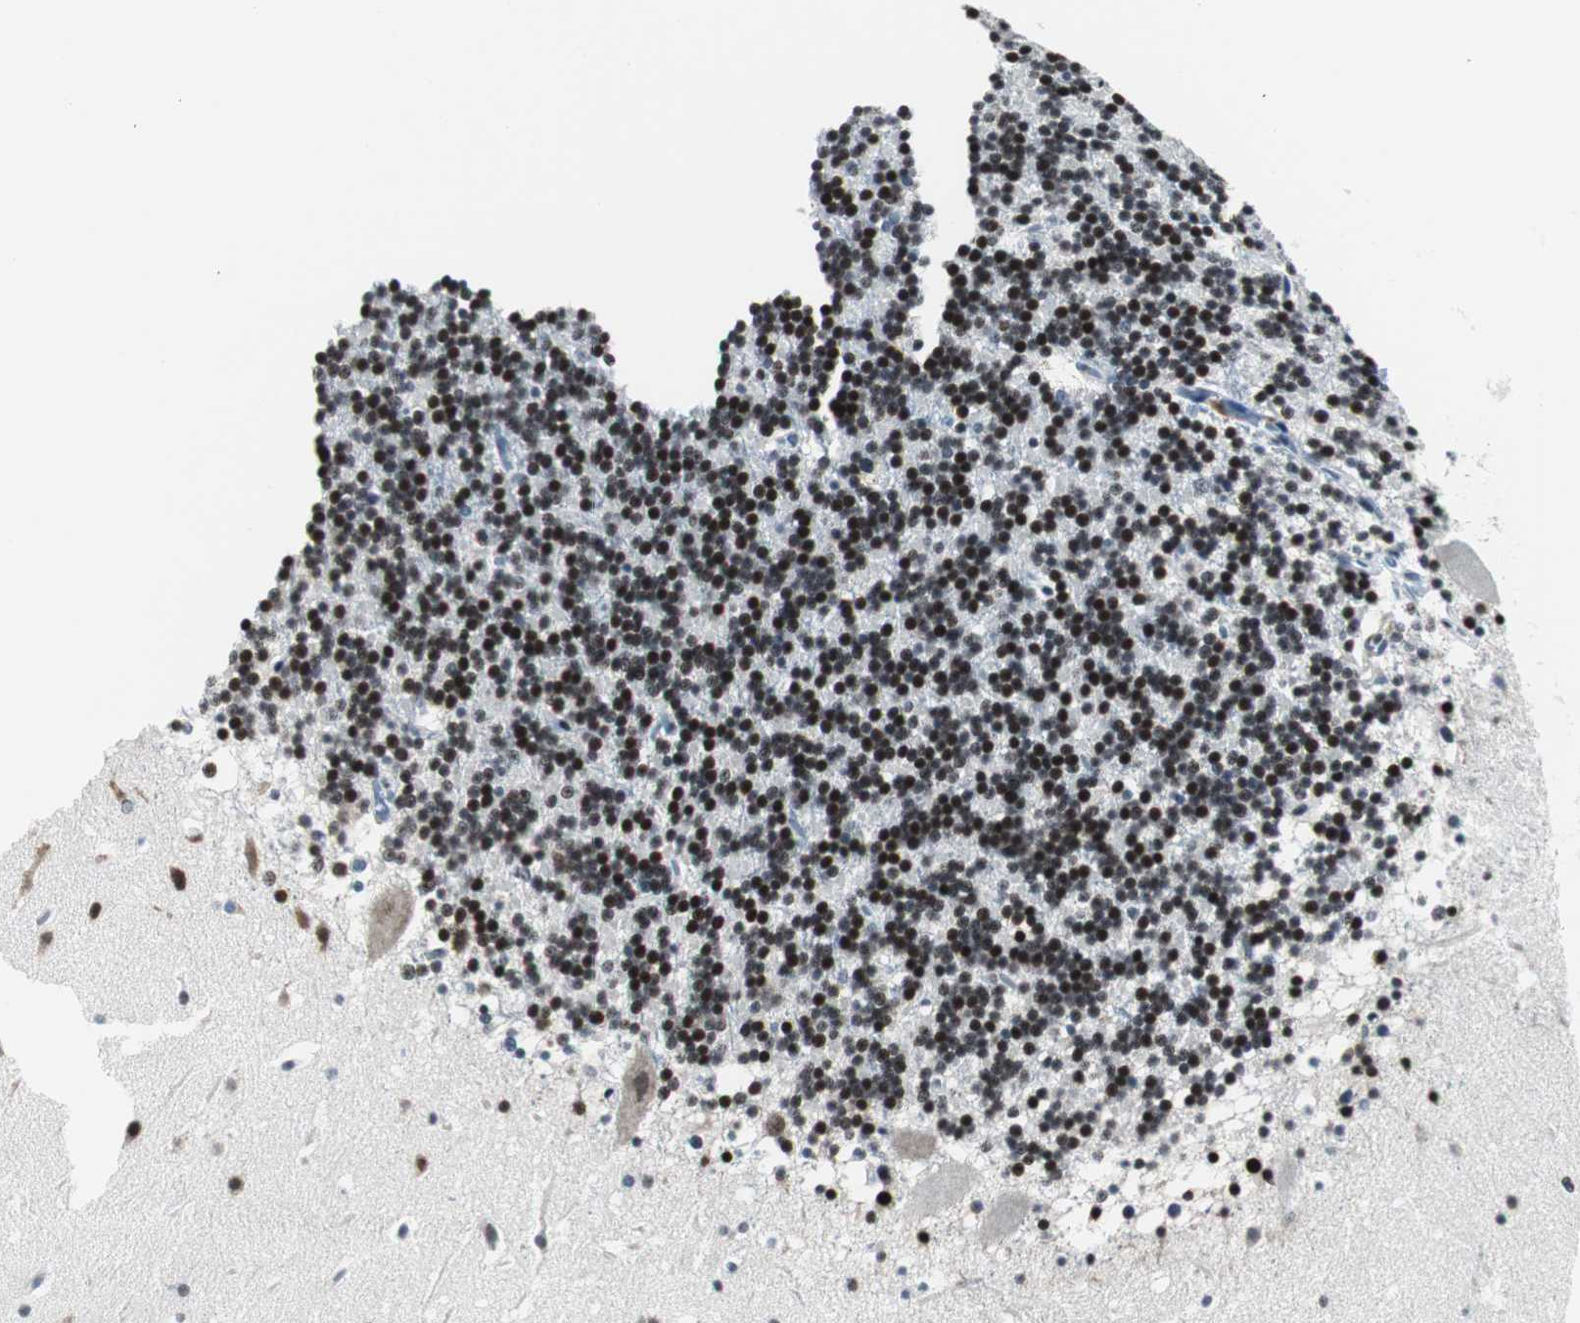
{"staining": {"intensity": "strong", "quantity": ">75%", "location": "nuclear"}, "tissue": "cerebellum", "cell_type": "Cells in granular layer", "image_type": "normal", "snomed": [{"axis": "morphology", "description": "Normal tissue, NOS"}, {"axis": "topography", "description": "Cerebellum"}], "caption": "Protein staining reveals strong nuclear staining in about >75% of cells in granular layer in unremarkable cerebellum. Nuclei are stained in blue.", "gene": "MTA1", "patient": {"sex": "male", "age": 45}}